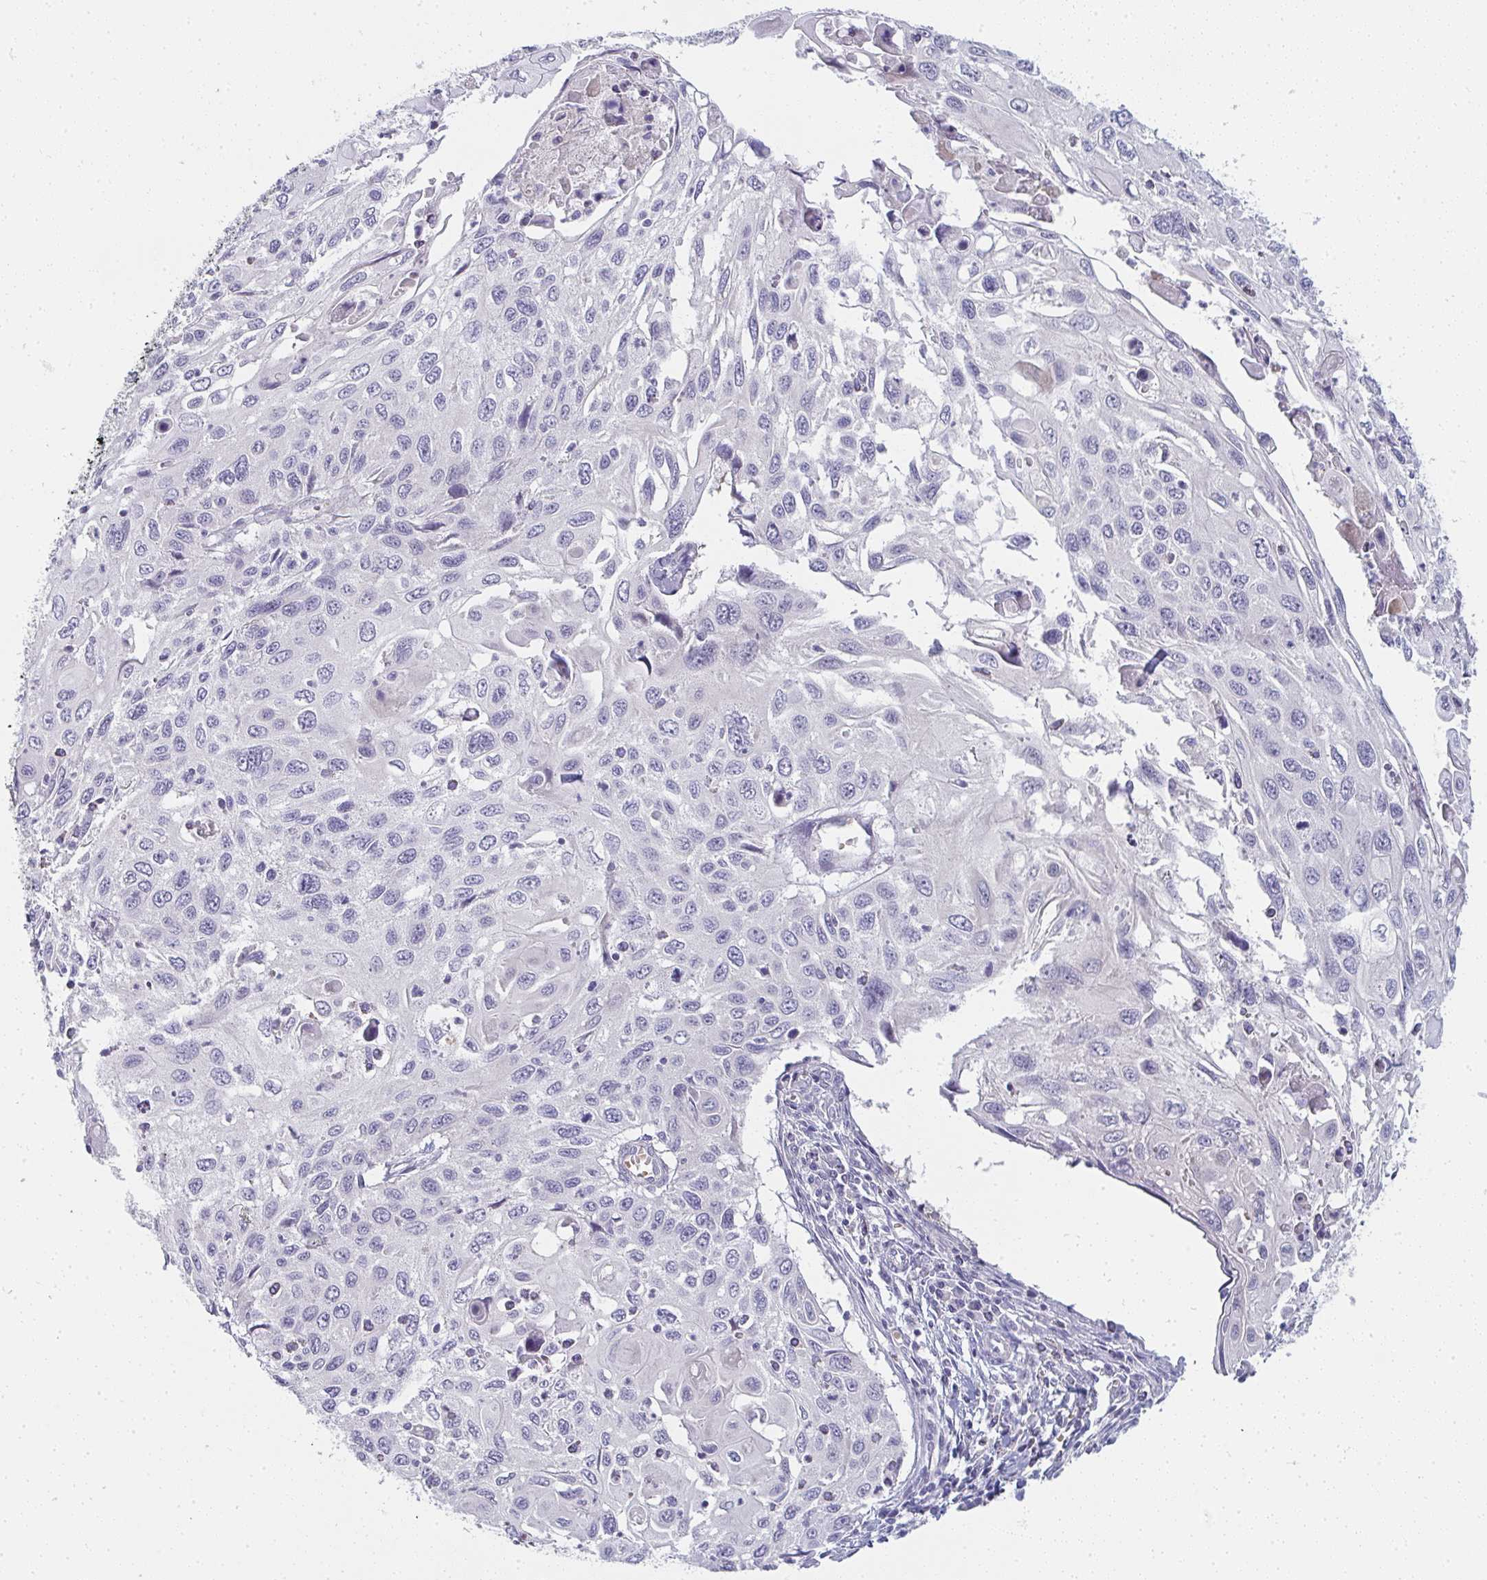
{"staining": {"intensity": "negative", "quantity": "none", "location": "none"}, "tissue": "cervical cancer", "cell_type": "Tumor cells", "image_type": "cancer", "snomed": [{"axis": "morphology", "description": "Squamous cell carcinoma, NOS"}, {"axis": "topography", "description": "Cervix"}], "caption": "Human cervical cancer stained for a protein using immunohistochemistry (IHC) shows no staining in tumor cells.", "gene": "SHB", "patient": {"sex": "female", "age": 70}}